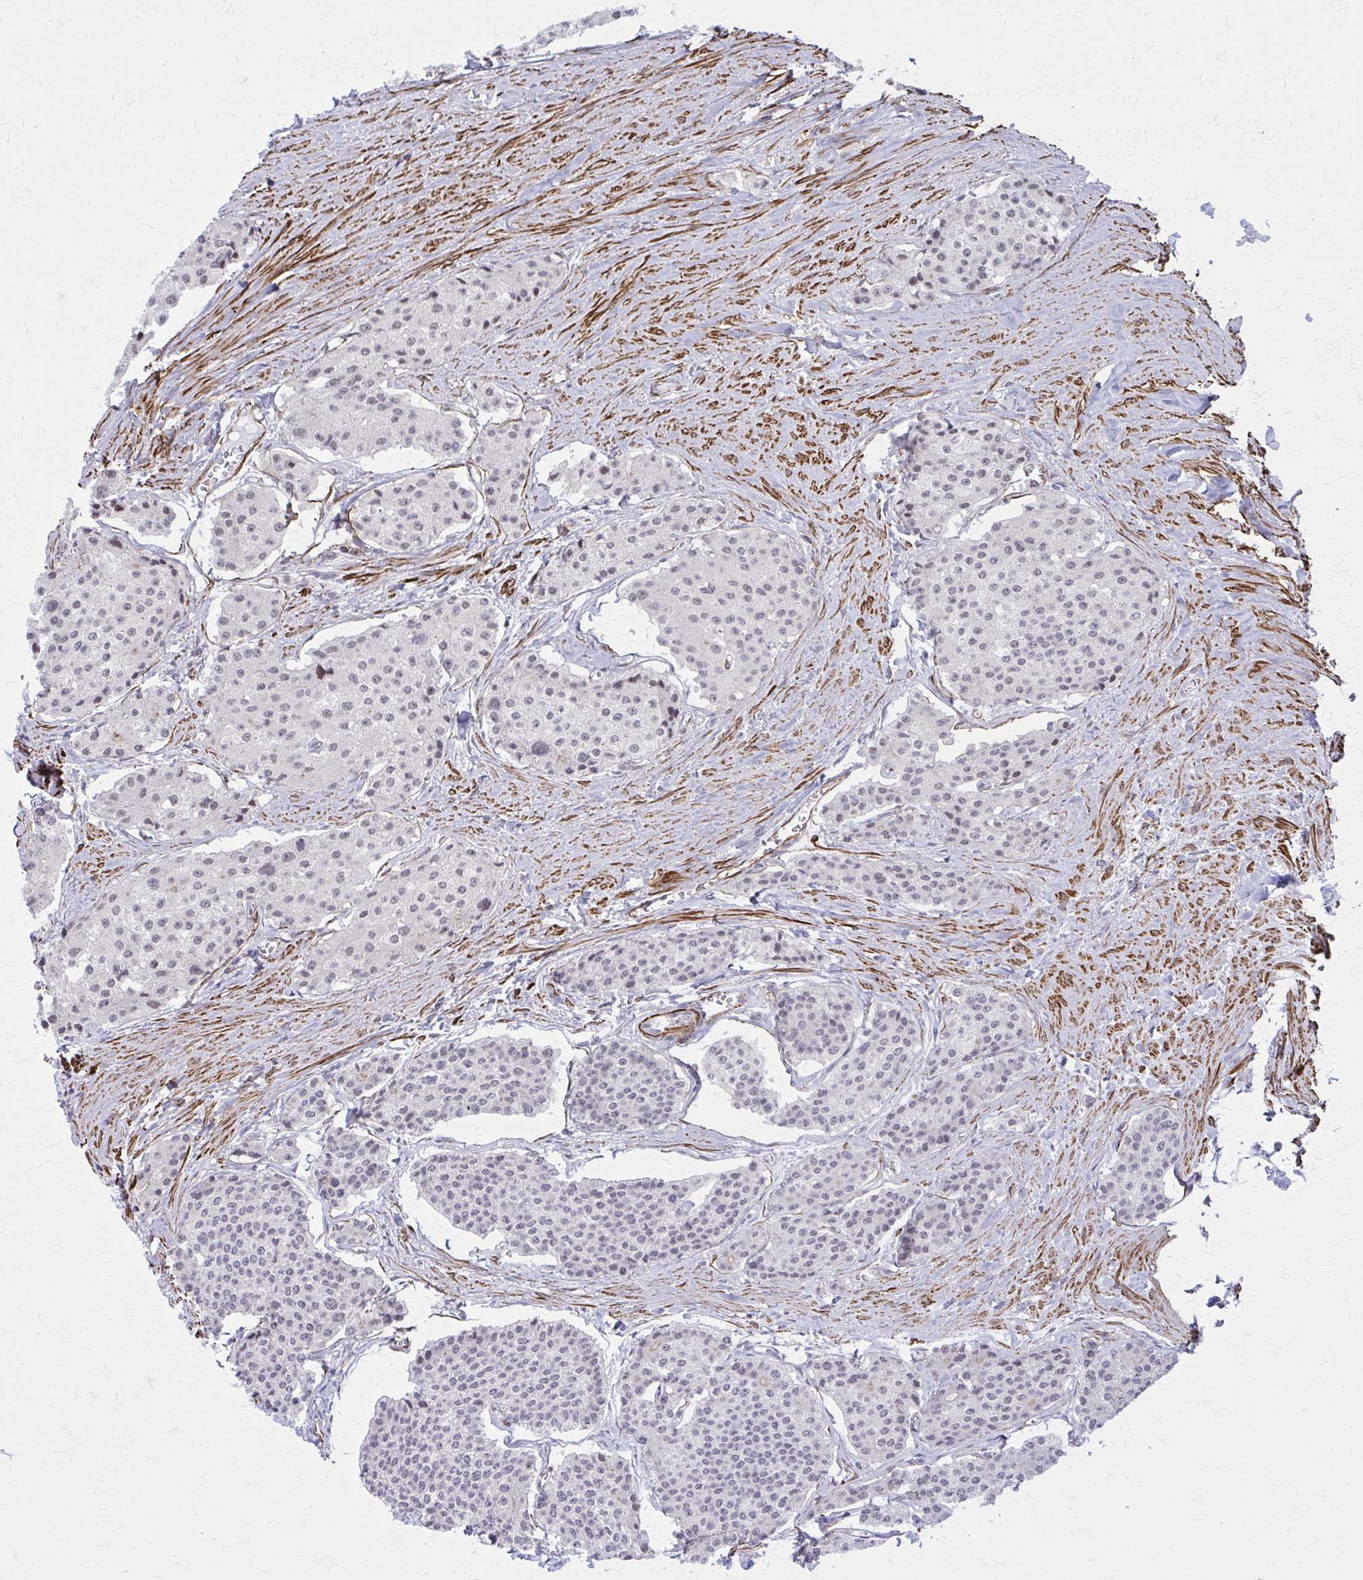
{"staining": {"intensity": "weak", "quantity": "<25%", "location": "nuclear"}, "tissue": "carcinoid", "cell_type": "Tumor cells", "image_type": "cancer", "snomed": [{"axis": "morphology", "description": "Carcinoid, malignant, NOS"}, {"axis": "topography", "description": "Small intestine"}], "caption": "Immunohistochemical staining of carcinoid exhibits no significant expression in tumor cells.", "gene": "NRBF2", "patient": {"sex": "female", "age": 65}}